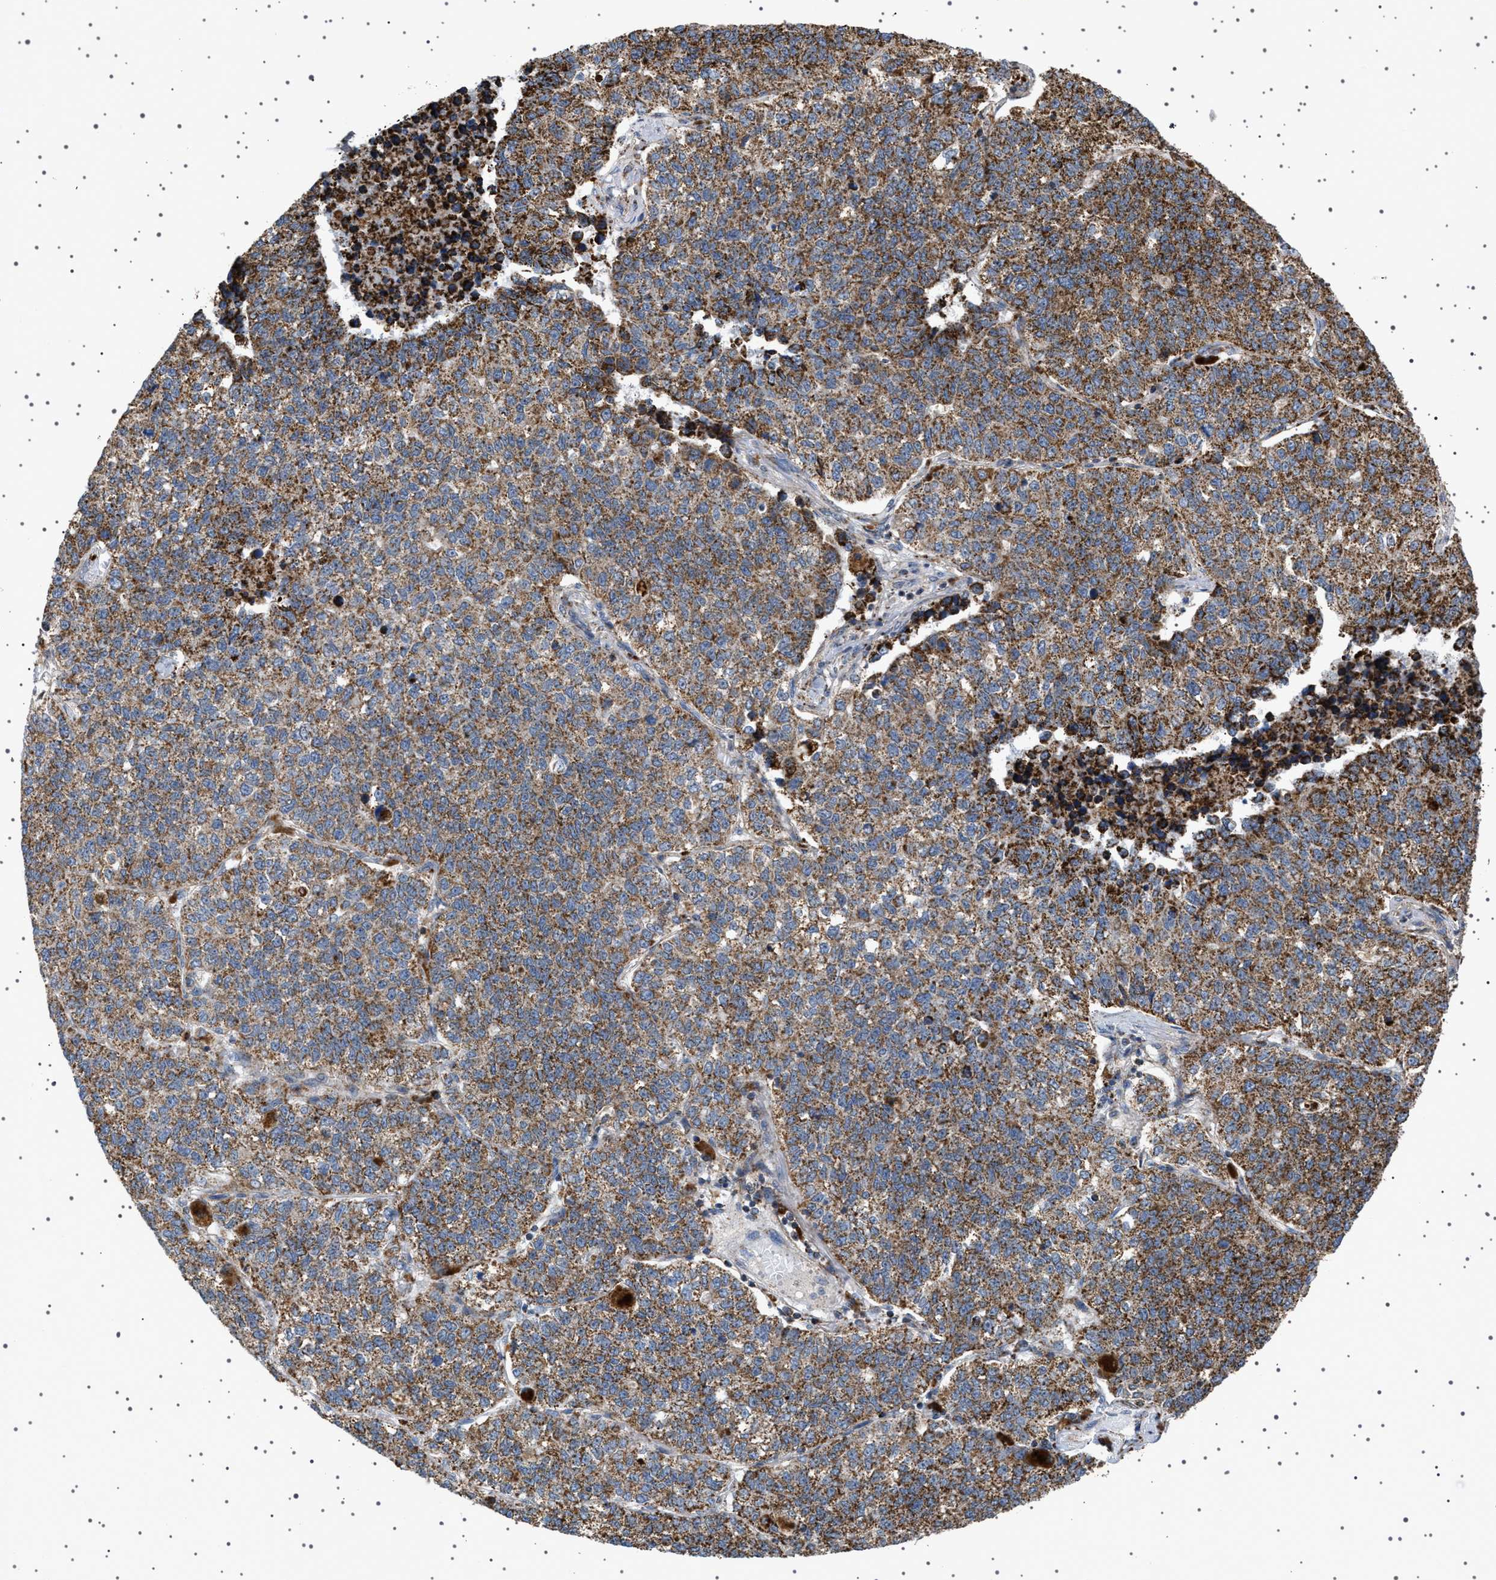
{"staining": {"intensity": "moderate", "quantity": ">75%", "location": "cytoplasmic/membranous"}, "tissue": "lung cancer", "cell_type": "Tumor cells", "image_type": "cancer", "snomed": [{"axis": "morphology", "description": "Adenocarcinoma, NOS"}, {"axis": "topography", "description": "Lung"}], "caption": "High-magnification brightfield microscopy of lung cancer stained with DAB (3,3'-diaminobenzidine) (brown) and counterstained with hematoxylin (blue). tumor cells exhibit moderate cytoplasmic/membranous staining is present in about>75% of cells. Using DAB (brown) and hematoxylin (blue) stains, captured at high magnification using brightfield microscopy.", "gene": "UBXN8", "patient": {"sex": "male", "age": 49}}